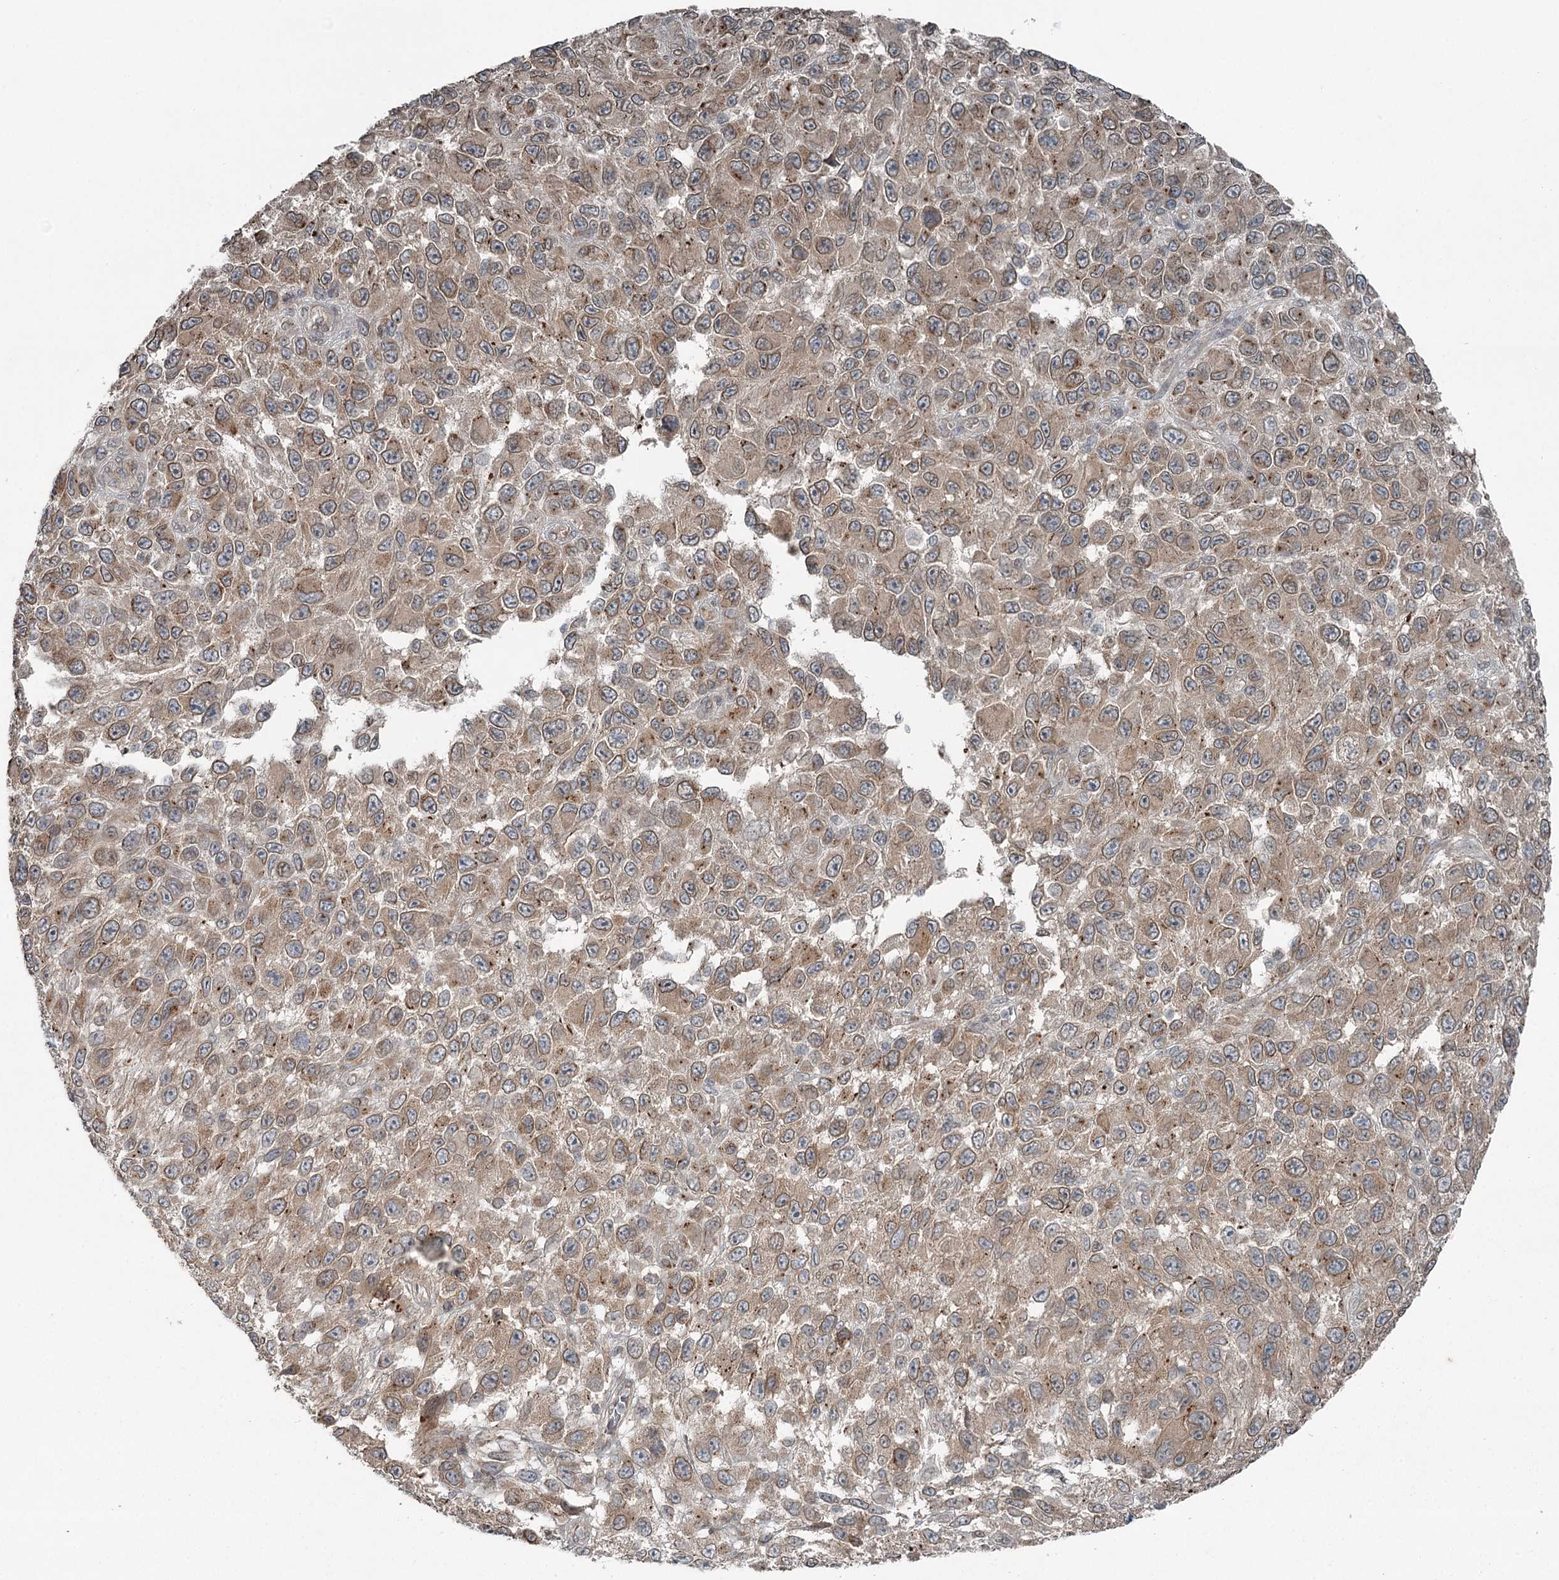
{"staining": {"intensity": "weak", "quantity": ">75%", "location": "cytoplasmic/membranous"}, "tissue": "melanoma", "cell_type": "Tumor cells", "image_type": "cancer", "snomed": [{"axis": "morphology", "description": "Malignant melanoma, NOS"}, {"axis": "topography", "description": "Skin"}], "caption": "The photomicrograph reveals immunohistochemical staining of malignant melanoma. There is weak cytoplasmic/membranous expression is identified in approximately >75% of tumor cells. Using DAB (brown) and hematoxylin (blue) stains, captured at high magnification using brightfield microscopy.", "gene": "SLC39A8", "patient": {"sex": "female", "age": 96}}